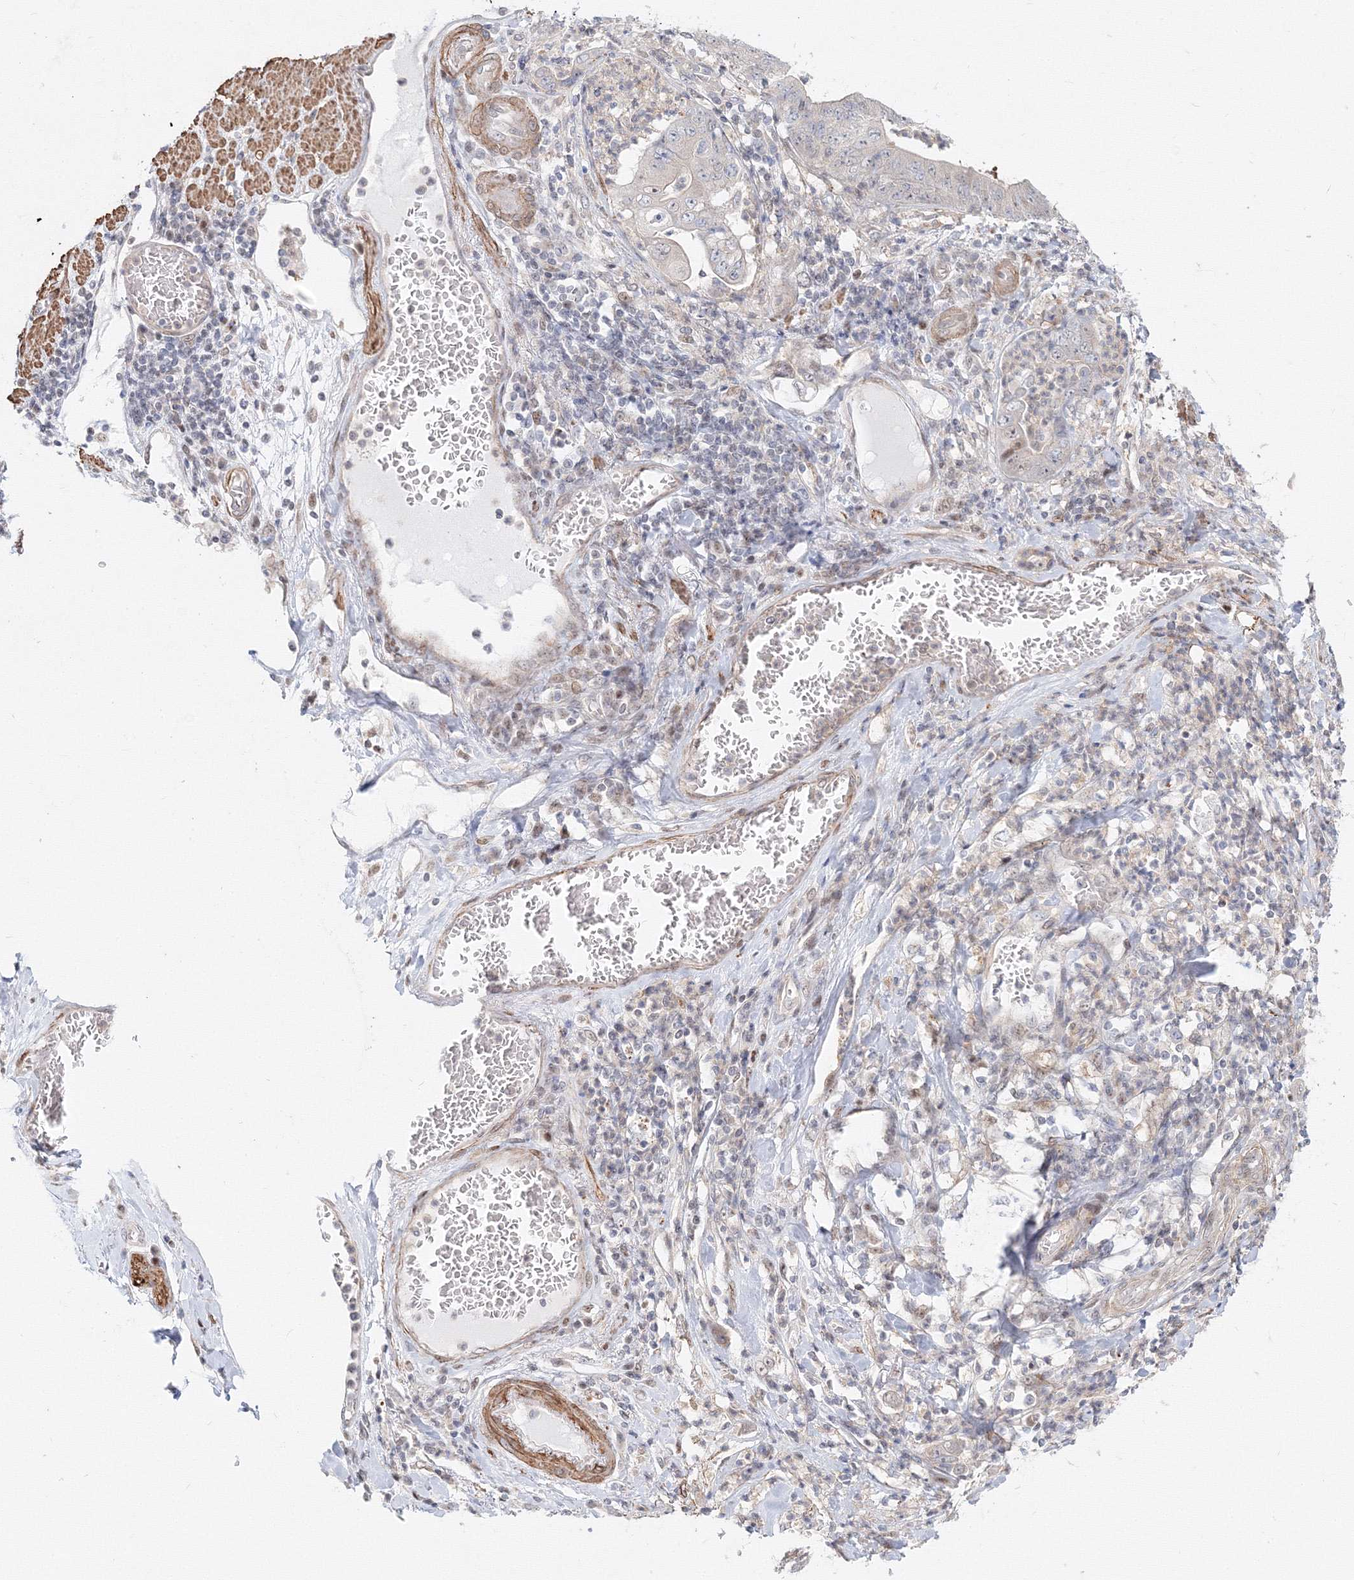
{"staining": {"intensity": "negative", "quantity": "none", "location": "none"}, "tissue": "stomach cancer", "cell_type": "Tumor cells", "image_type": "cancer", "snomed": [{"axis": "morphology", "description": "Adenocarcinoma, NOS"}, {"axis": "topography", "description": "Stomach"}], "caption": "A high-resolution micrograph shows immunohistochemistry (IHC) staining of stomach cancer, which exhibits no significant positivity in tumor cells. The staining was performed using DAB to visualize the protein expression in brown, while the nuclei were stained in blue with hematoxylin (Magnification: 20x).", "gene": "ARHGAP21", "patient": {"sex": "female", "age": 73}}